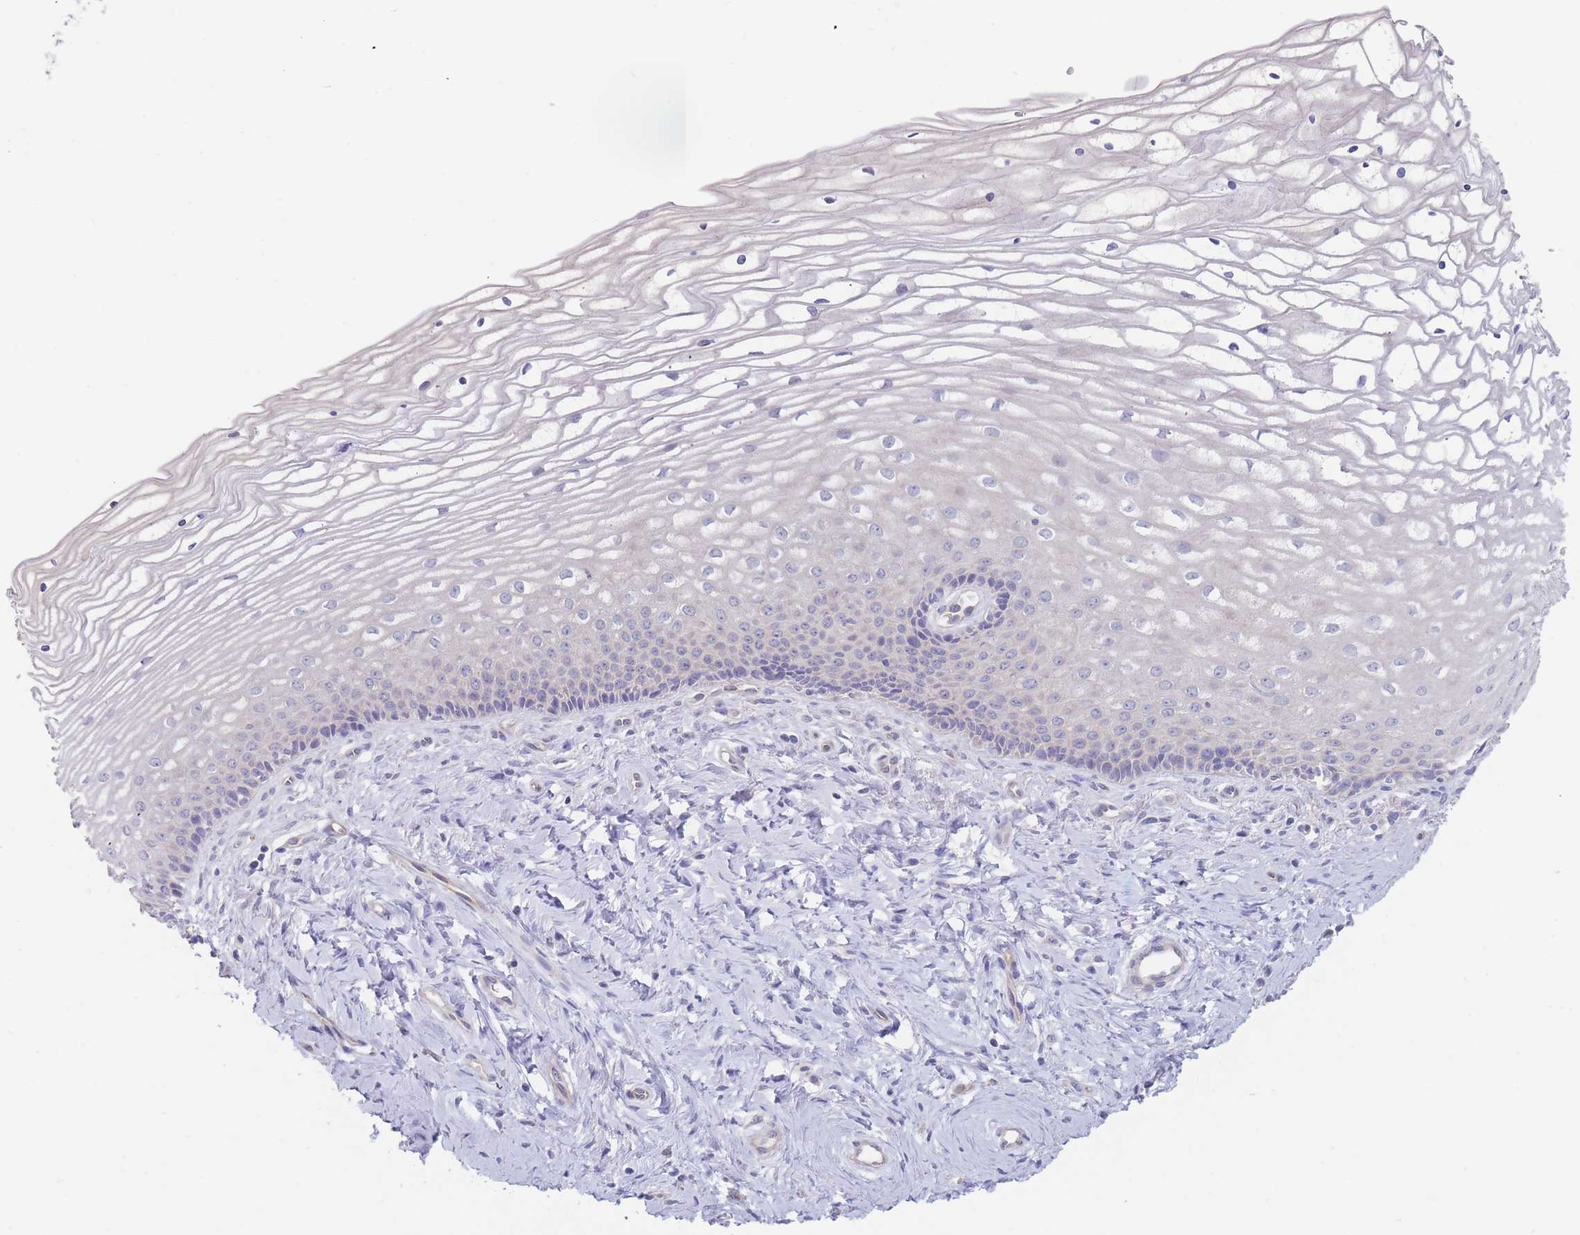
{"staining": {"intensity": "negative", "quantity": "none", "location": "none"}, "tissue": "cervix", "cell_type": "Glandular cells", "image_type": "normal", "snomed": [{"axis": "morphology", "description": "Normal tissue, NOS"}, {"axis": "topography", "description": "Cervix"}], "caption": "An immunohistochemistry micrograph of unremarkable cervix is shown. There is no staining in glandular cells of cervix.", "gene": "ZNF281", "patient": {"sex": "female", "age": 47}}